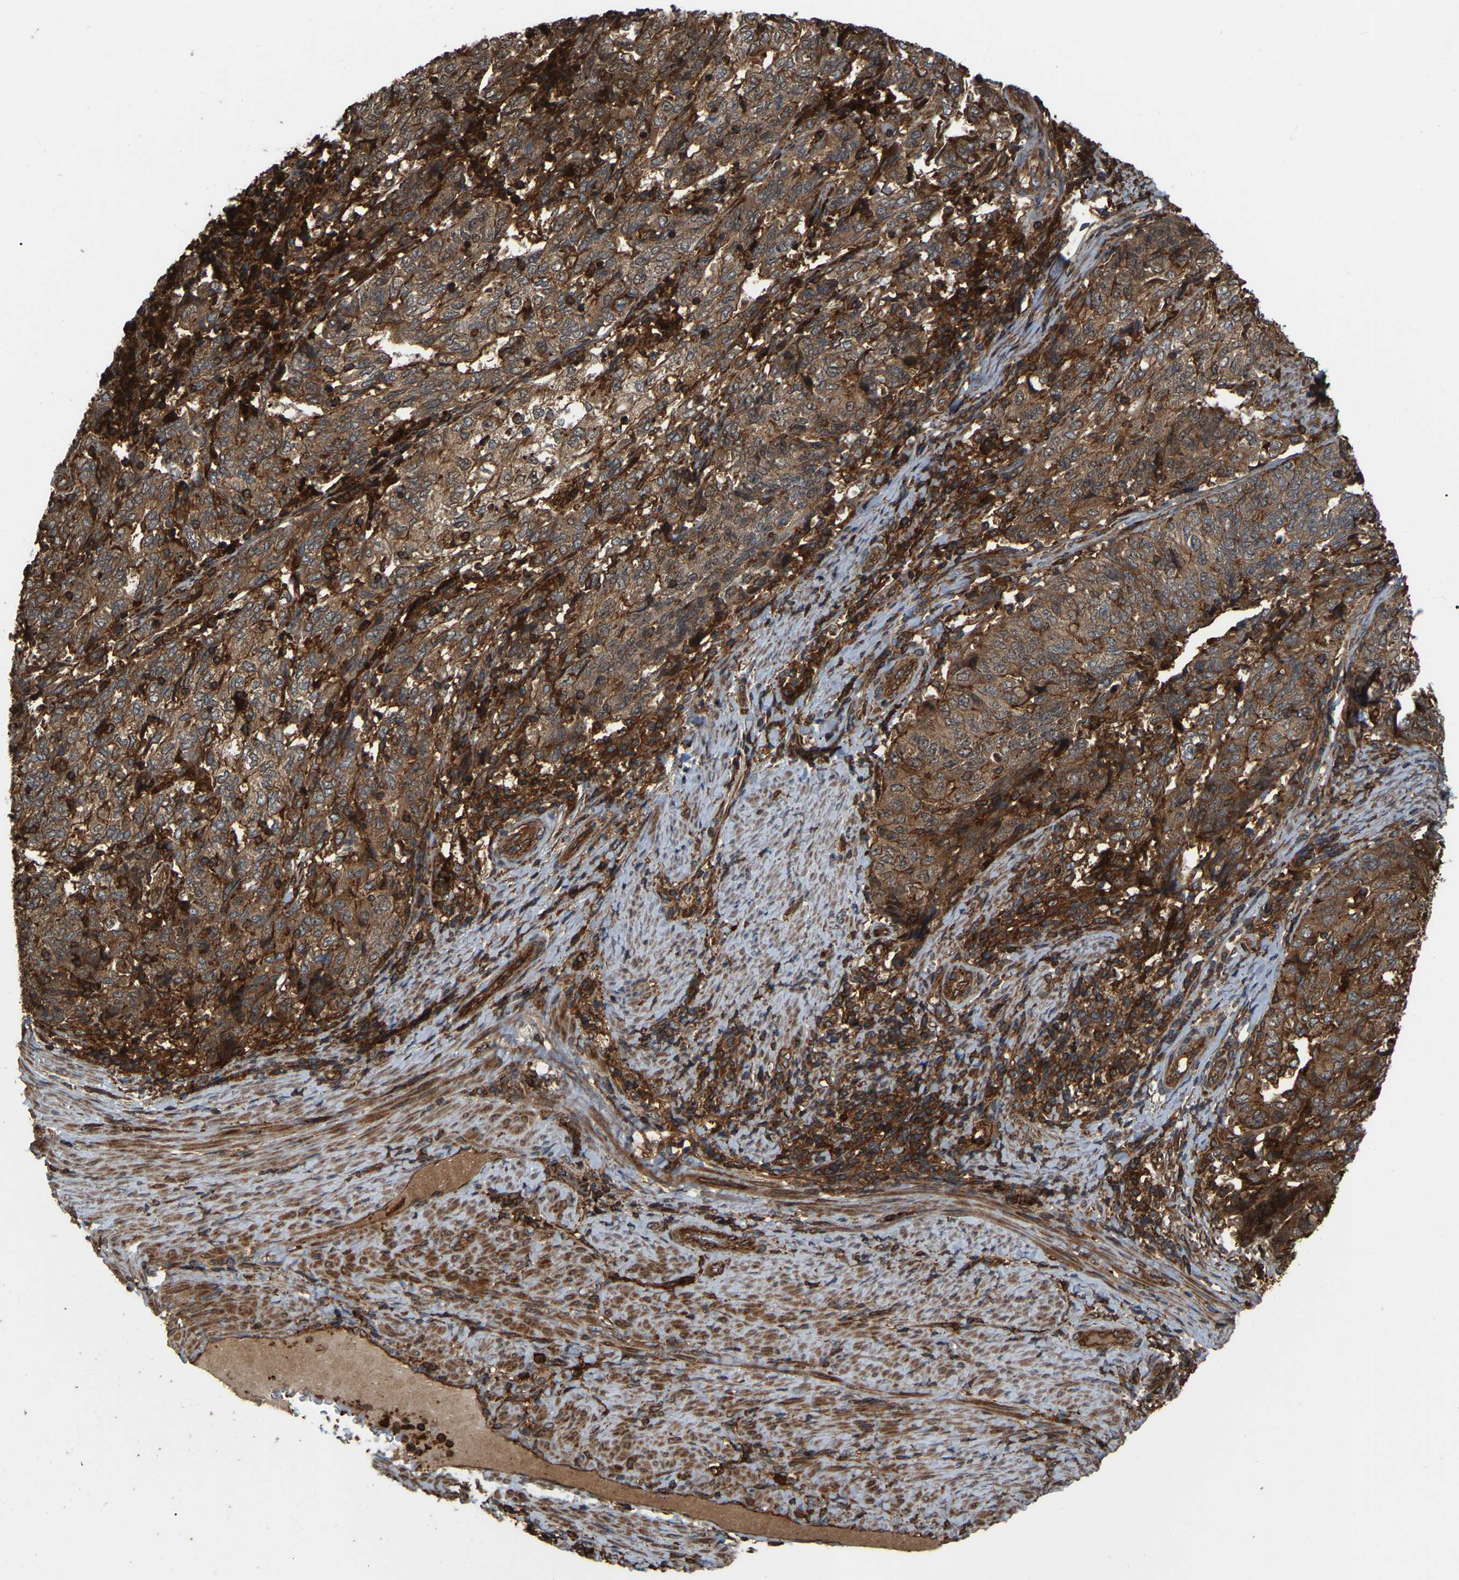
{"staining": {"intensity": "moderate", "quantity": ">75%", "location": "cytoplasmic/membranous"}, "tissue": "endometrial cancer", "cell_type": "Tumor cells", "image_type": "cancer", "snomed": [{"axis": "morphology", "description": "Adenocarcinoma, NOS"}, {"axis": "topography", "description": "Endometrium"}], "caption": "An image showing moderate cytoplasmic/membranous expression in about >75% of tumor cells in endometrial cancer, as visualized by brown immunohistochemical staining.", "gene": "SAMD9L", "patient": {"sex": "female", "age": 80}}